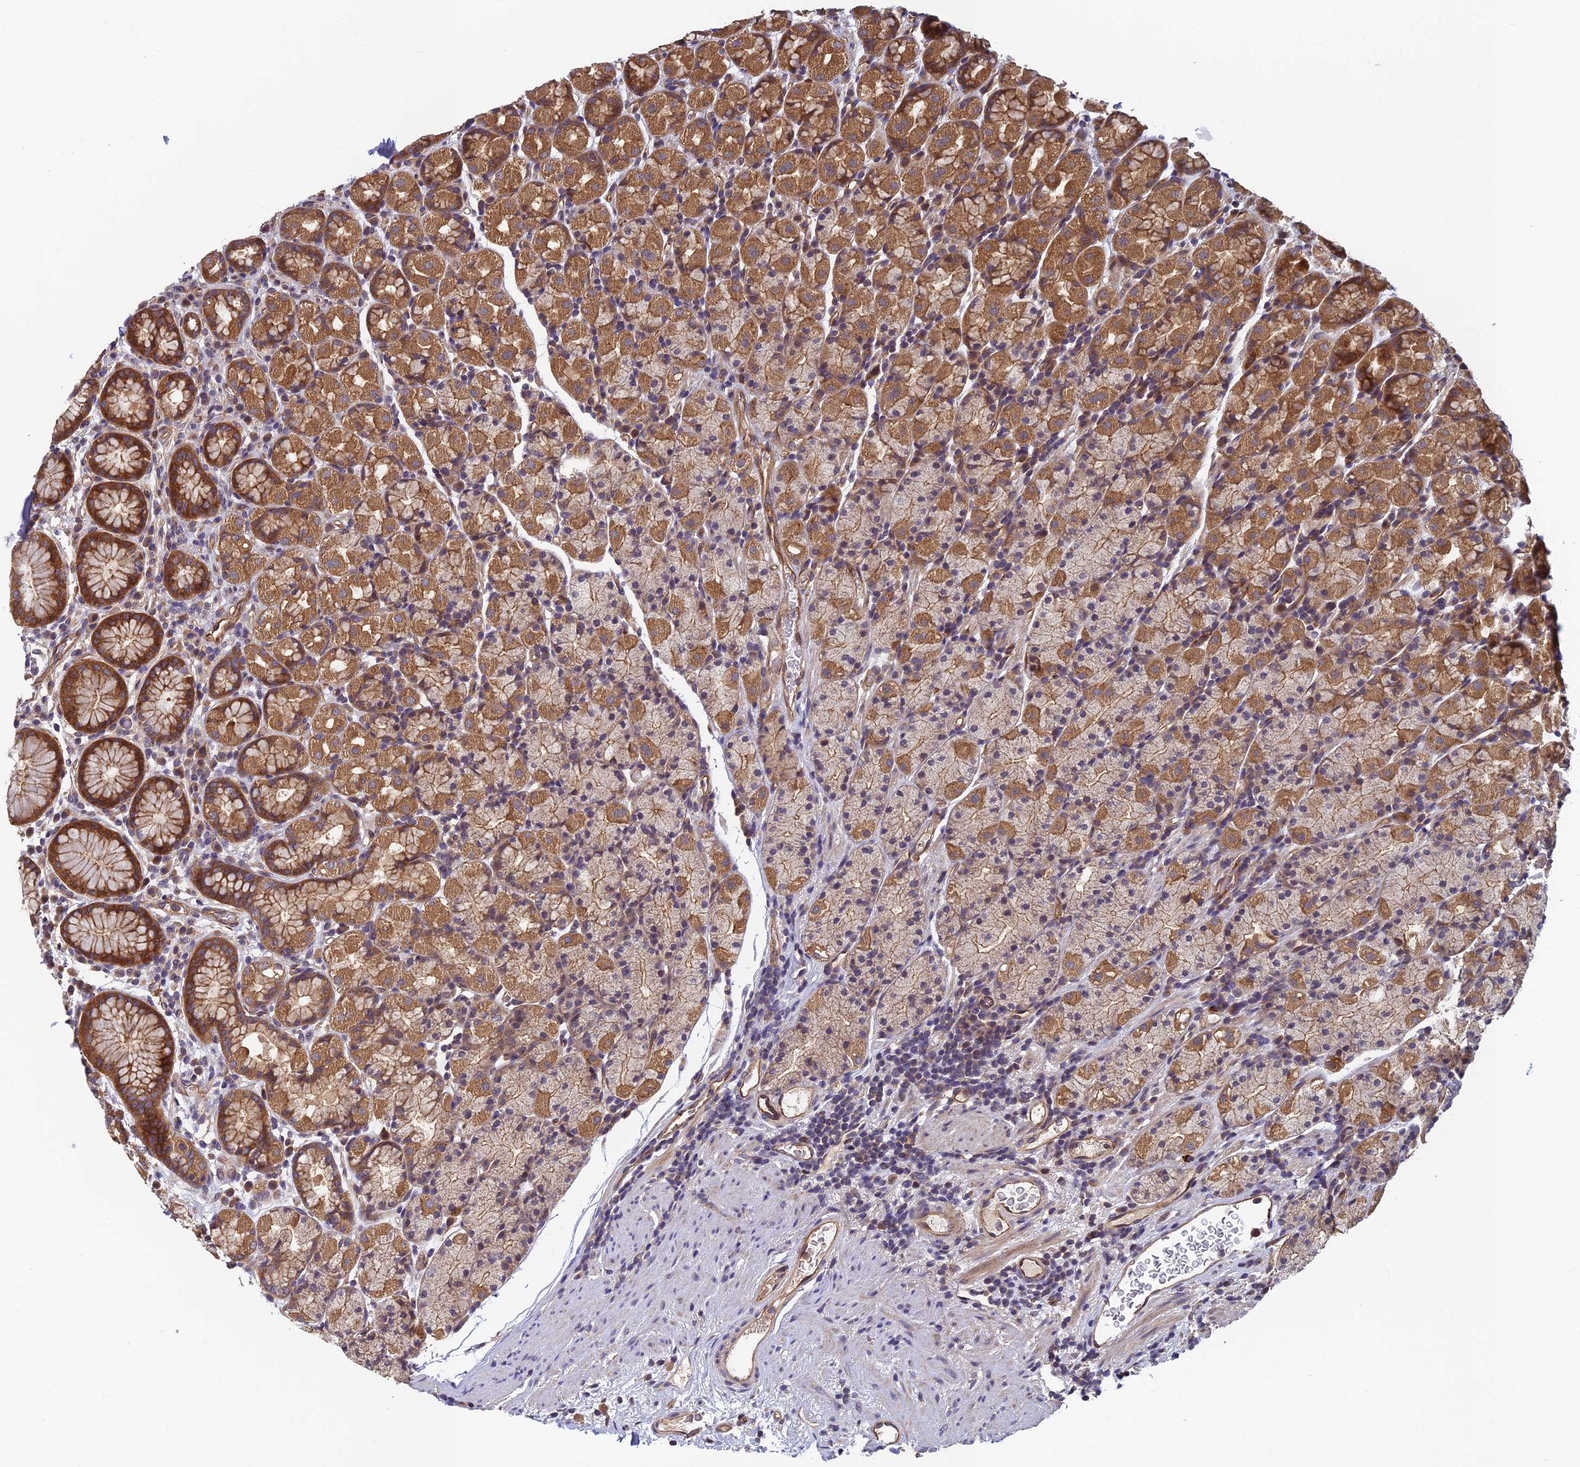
{"staining": {"intensity": "moderate", "quantity": ">75%", "location": "cytoplasmic/membranous,nuclear"}, "tissue": "stomach", "cell_type": "Glandular cells", "image_type": "normal", "snomed": [{"axis": "morphology", "description": "Normal tissue, NOS"}, {"axis": "topography", "description": "Stomach, upper"}, {"axis": "topography", "description": "Stomach, lower"}, {"axis": "topography", "description": "Small intestine"}], "caption": "This photomicrograph exhibits normal stomach stained with immunohistochemistry to label a protein in brown. The cytoplasmic/membranous,nuclear of glandular cells show moderate positivity for the protein. Nuclei are counter-stained blue.", "gene": "PIKFYVE", "patient": {"sex": "male", "age": 68}}